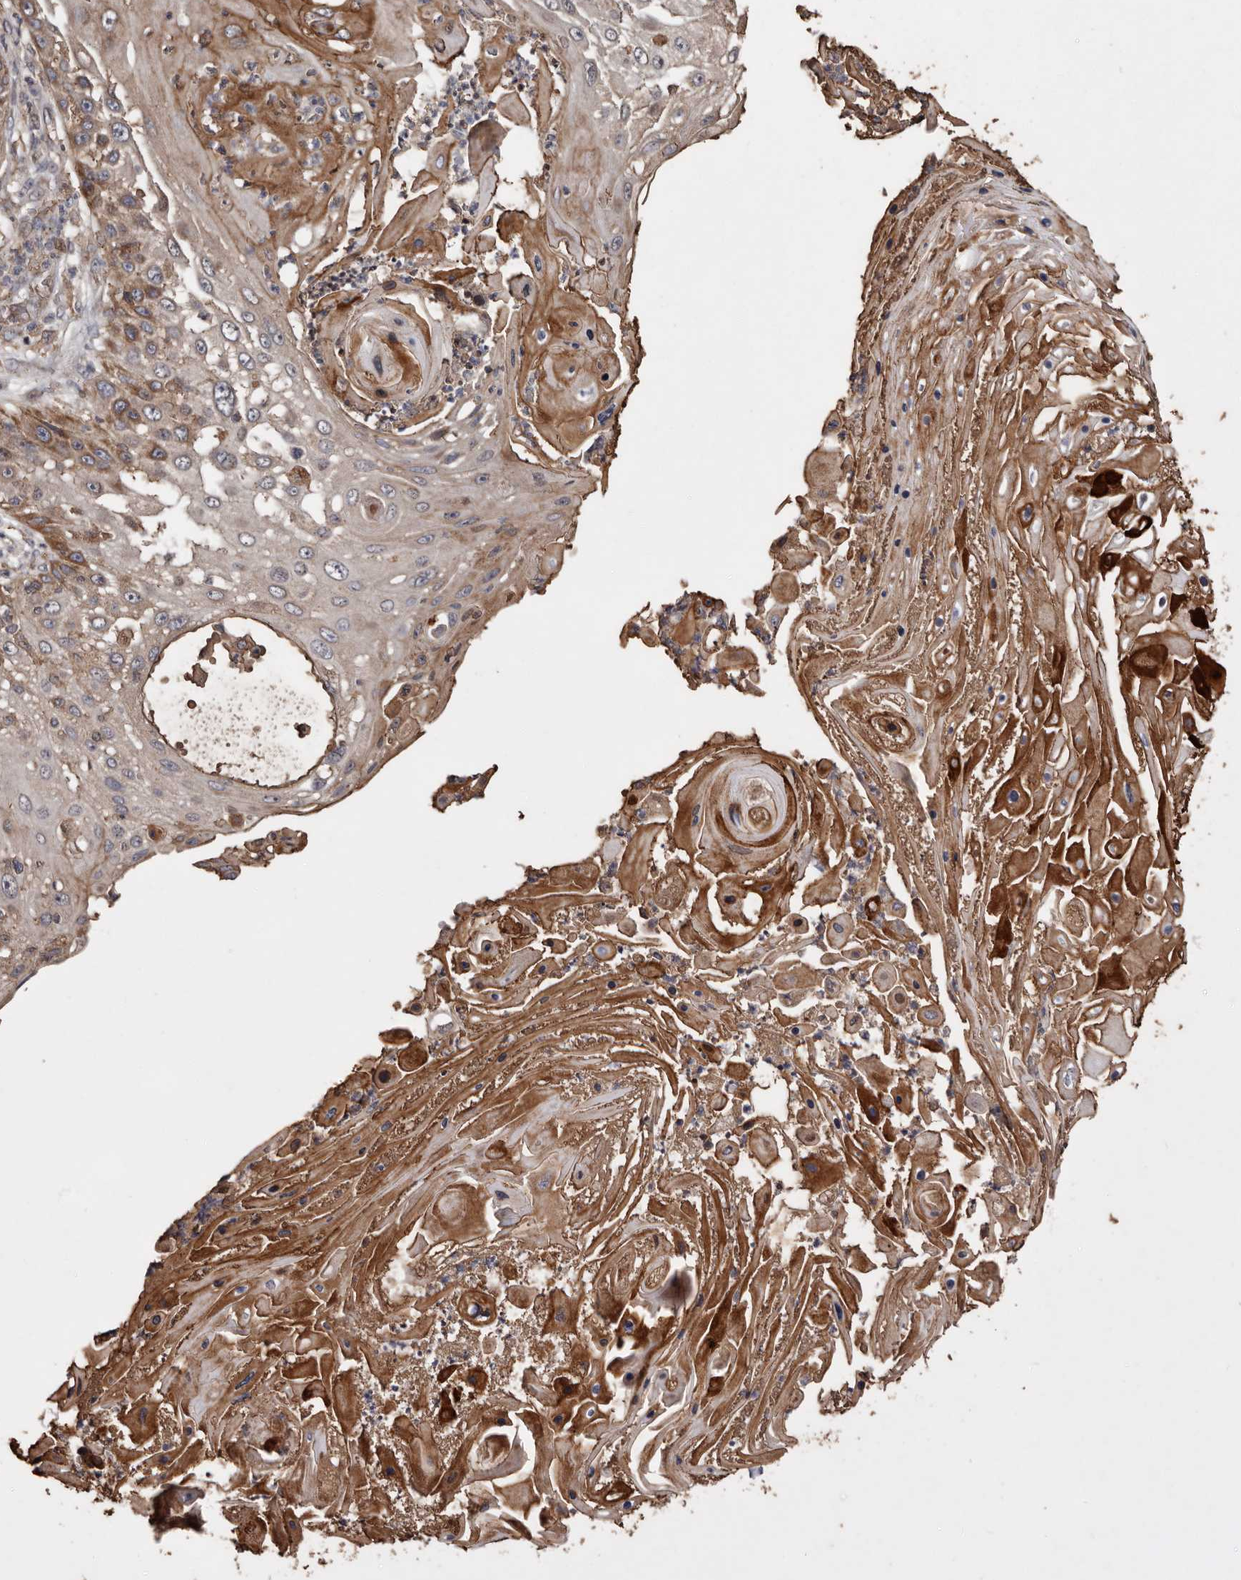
{"staining": {"intensity": "moderate", "quantity": ">75%", "location": "cytoplasmic/membranous"}, "tissue": "skin cancer", "cell_type": "Tumor cells", "image_type": "cancer", "snomed": [{"axis": "morphology", "description": "Squamous cell carcinoma, NOS"}, {"axis": "topography", "description": "Skin"}], "caption": "Immunohistochemistry staining of skin cancer, which reveals medium levels of moderate cytoplasmic/membranous staining in approximately >75% of tumor cells indicating moderate cytoplasmic/membranous protein positivity. The staining was performed using DAB (brown) for protein detection and nuclei were counterstained in hematoxylin (blue).", "gene": "RANBP17", "patient": {"sex": "female", "age": 44}}